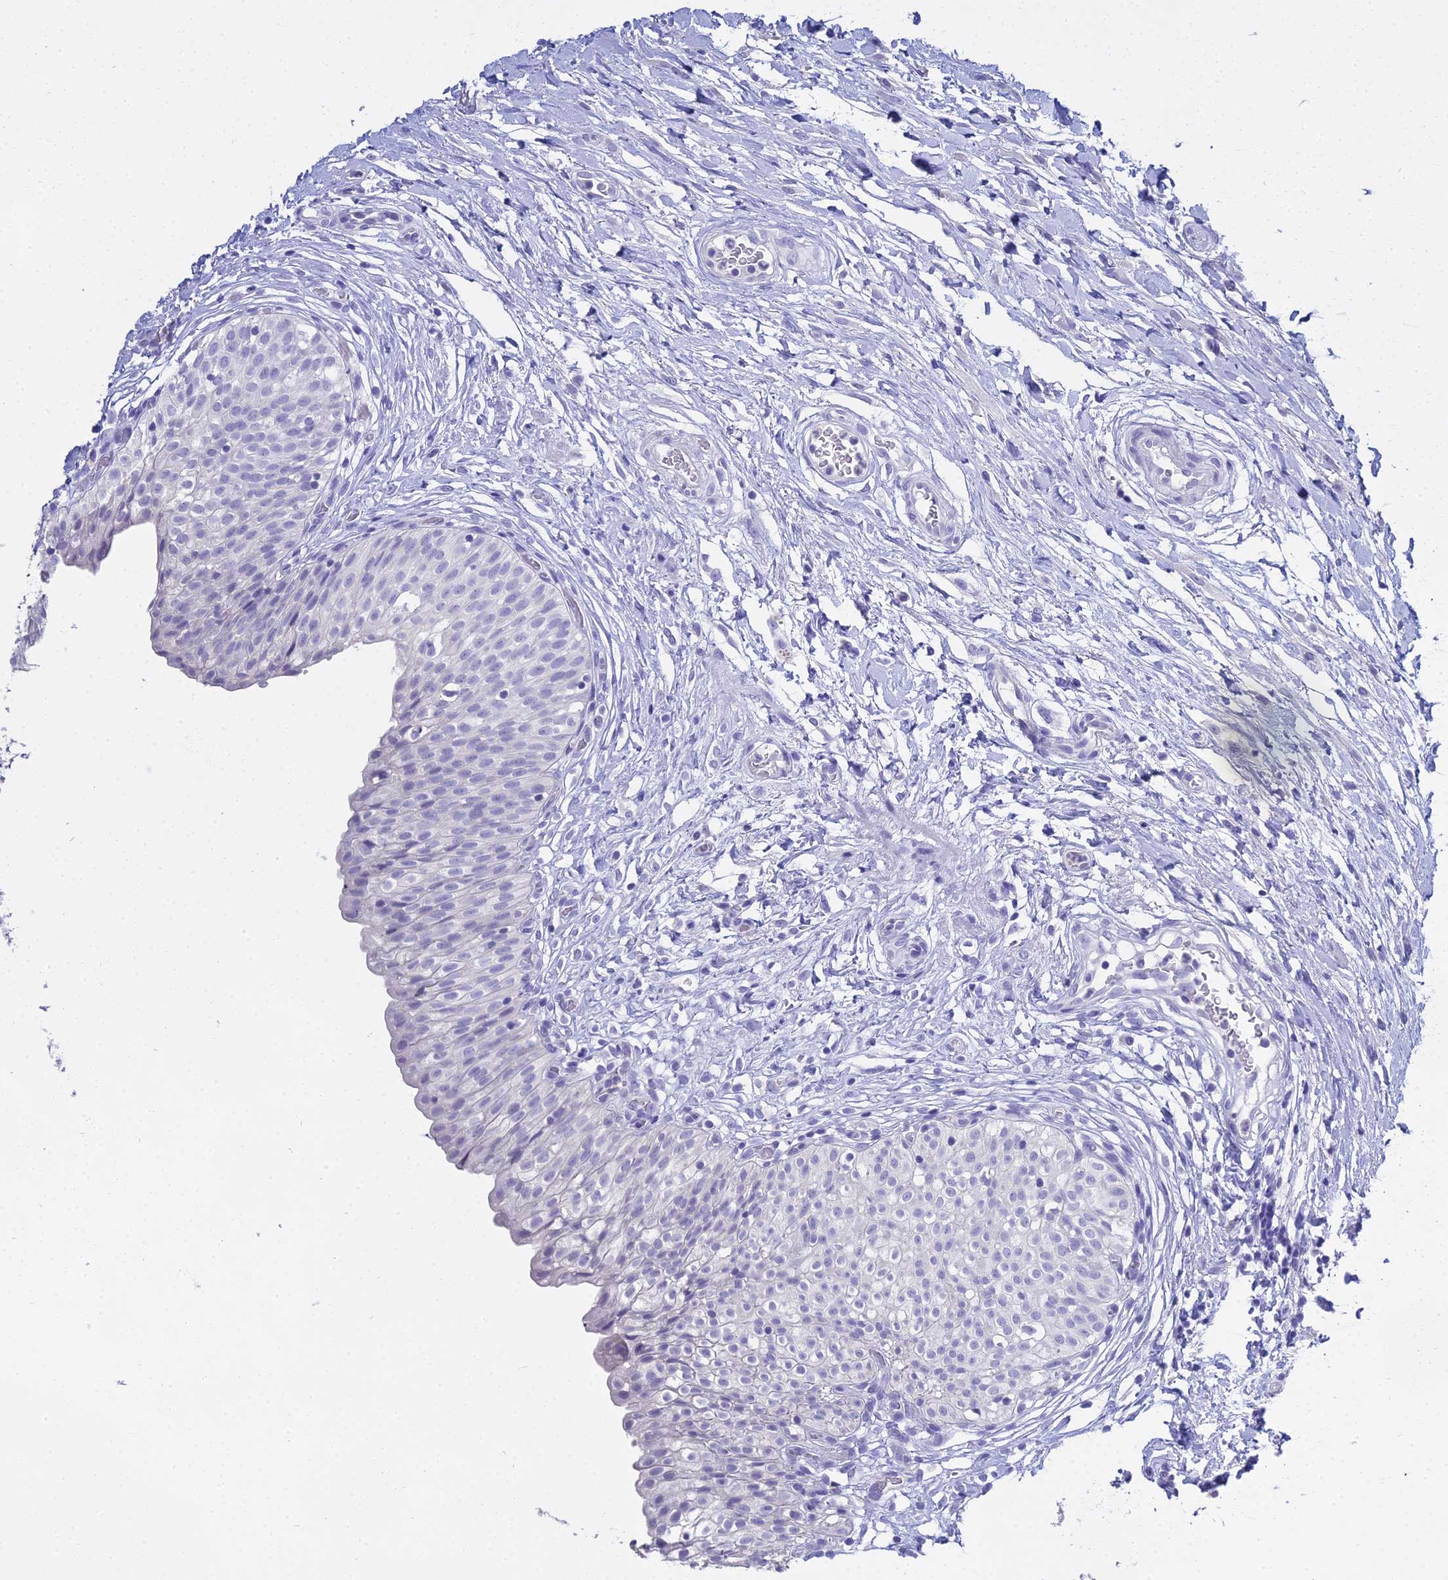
{"staining": {"intensity": "negative", "quantity": "none", "location": "none"}, "tissue": "urinary bladder", "cell_type": "Urothelial cells", "image_type": "normal", "snomed": [{"axis": "morphology", "description": "Normal tissue, NOS"}, {"axis": "topography", "description": "Urinary bladder"}], "caption": "Immunohistochemical staining of normal urinary bladder displays no significant expression in urothelial cells. (DAB IHC, high magnification).", "gene": "S100A7", "patient": {"sex": "male", "age": 55}}